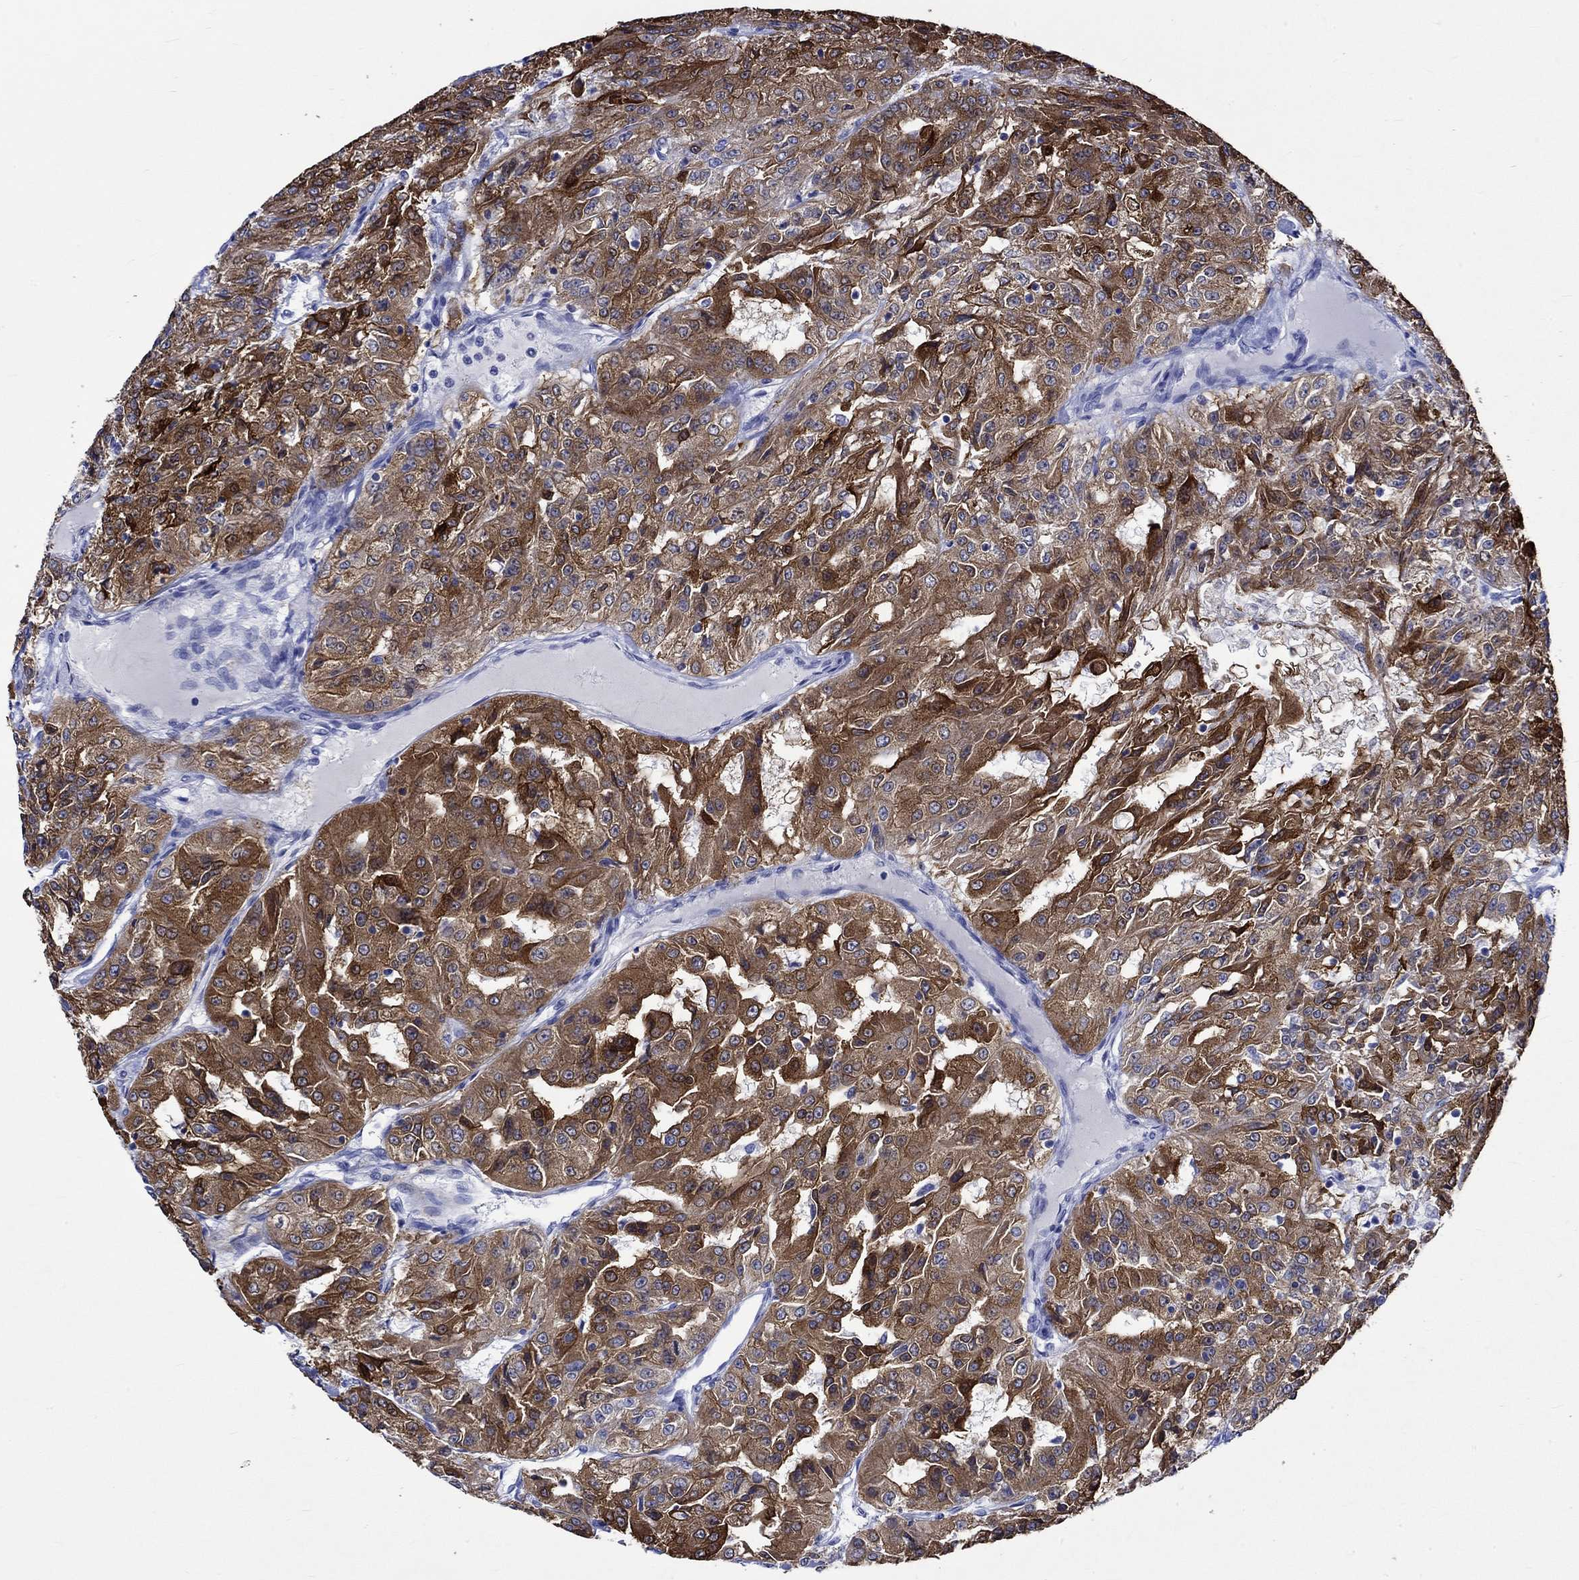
{"staining": {"intensity": "strong", "quantity": ">75%", "location": "cytoplasmic/membranous"}, "tissue": "renal cancer", "cell_type": "Tumor cells", "image_type": "cancer", "snomed": [{"axis": "morphology", "description": "Adenocarcinoma, NOS"}, {"axis": "topography", "description": "Kidney"}], "caption": "Immunohistochemistry image of human renal cancer (adenocarcinoma) stained for a protein (brown), which exhibits high levels of strong cytoplasmic/membranous expression in about >75% of tumor cells.", "gene": "CRYAB", "patient": {"sex": "female", "age": 63}}